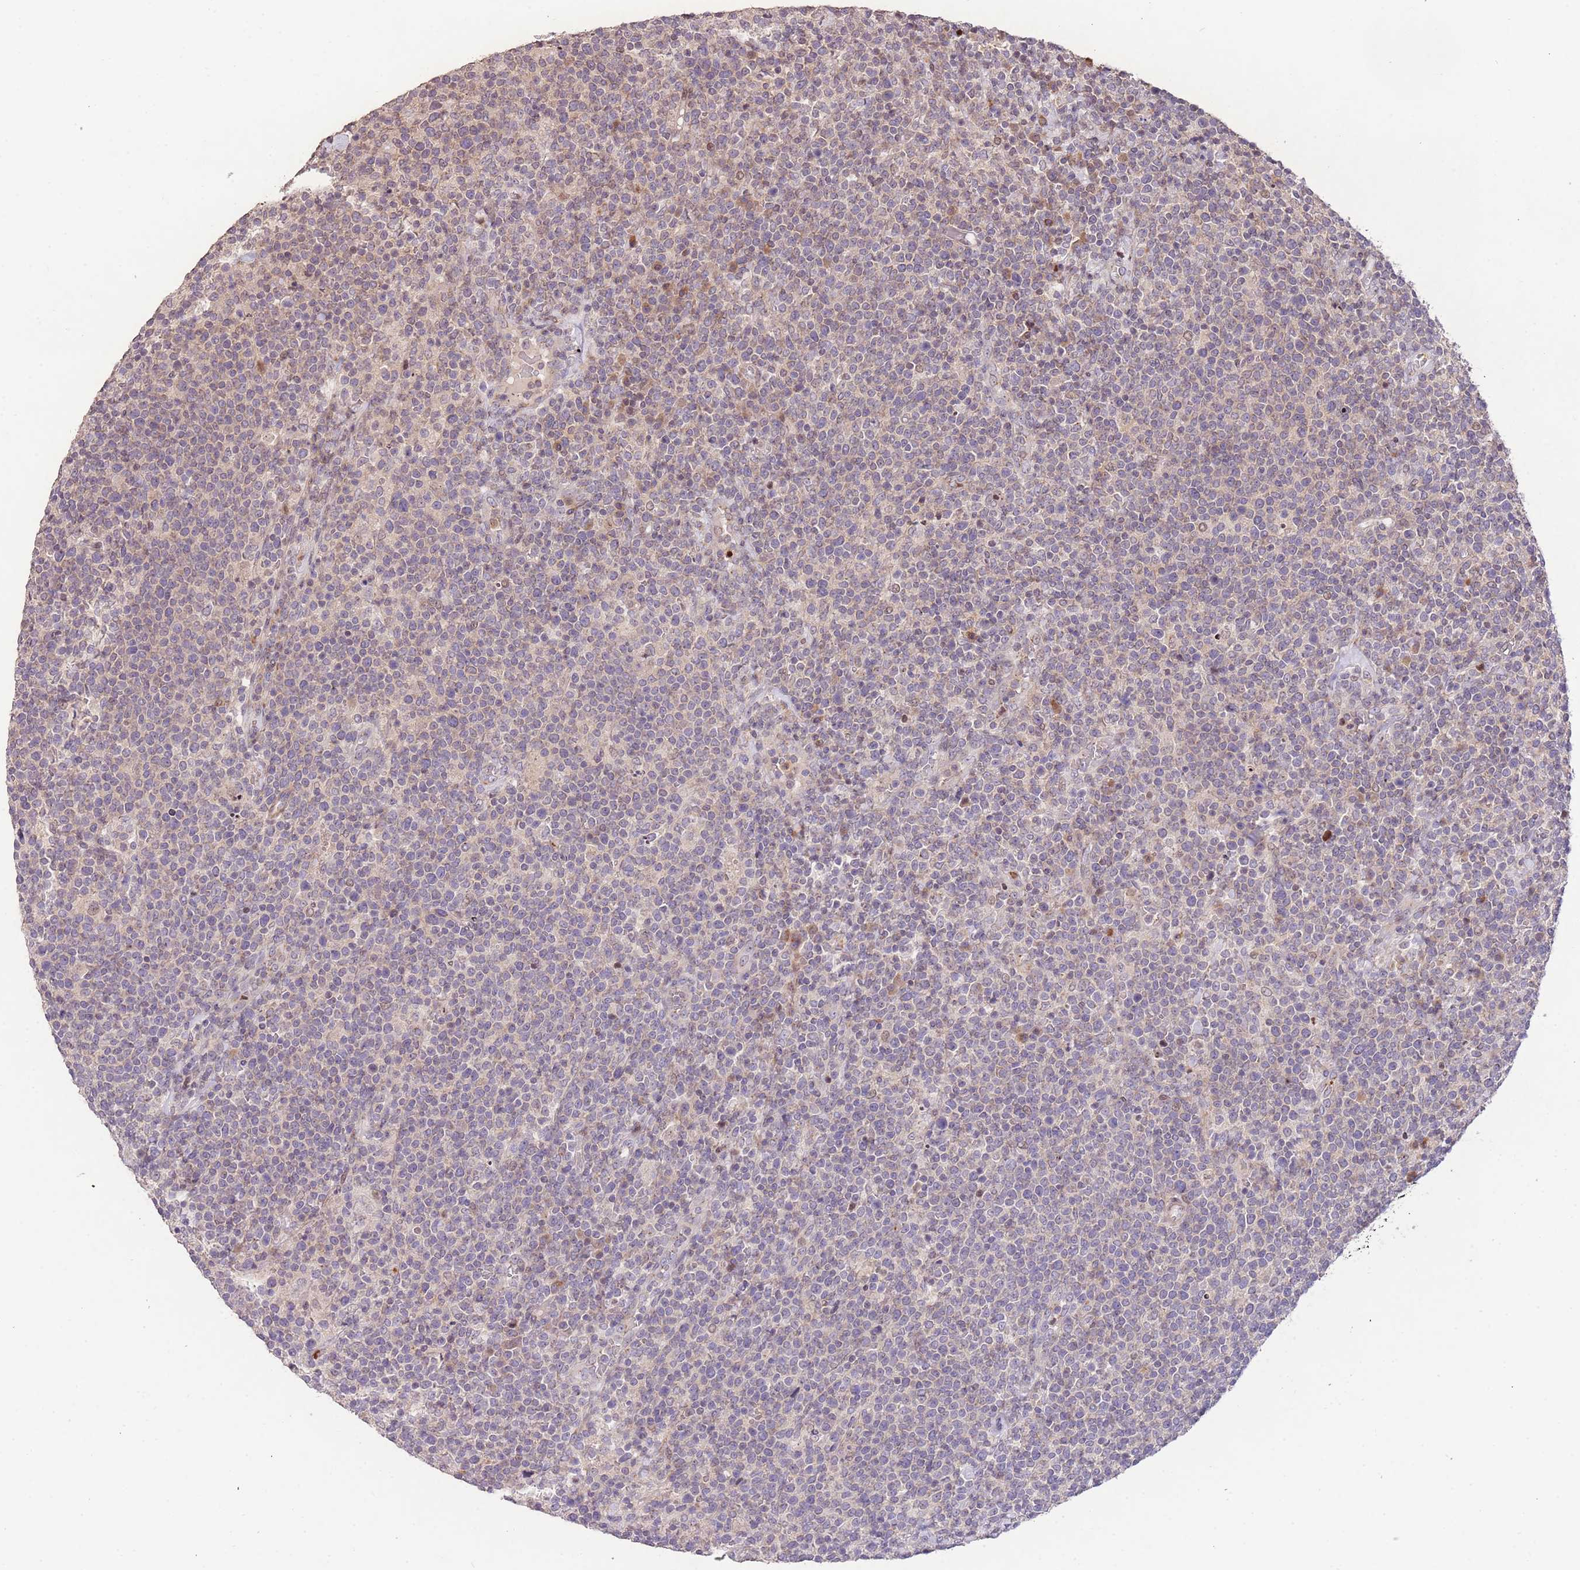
{"staining": {"intensity": "negative", "quantity": "none", "location": "none"}, "tissue": "lymphoma", "cell_type": "Tumor cells", "image_type": "cancer", "snomed": [{"axis": "morphology", "description": "Malignant lymphoma, non-Hodgkin's type, High grade"}, {"axis": "topography", "description": "Lymph node"}], "caption": "High magnification brightfield microscopy of lymphoma stained with DAB (brown) and counterstained with hematoxylin (blue): tumor cells show no significant positivity. Brightfield microscopy of IHC stained with DAB (3,3'-diaminobenzidine) (brown) and hematoxylin (blue), captured at high magnification.", "gene": "SLC16A4", "patient": {"sex": "male", "age": 61}}